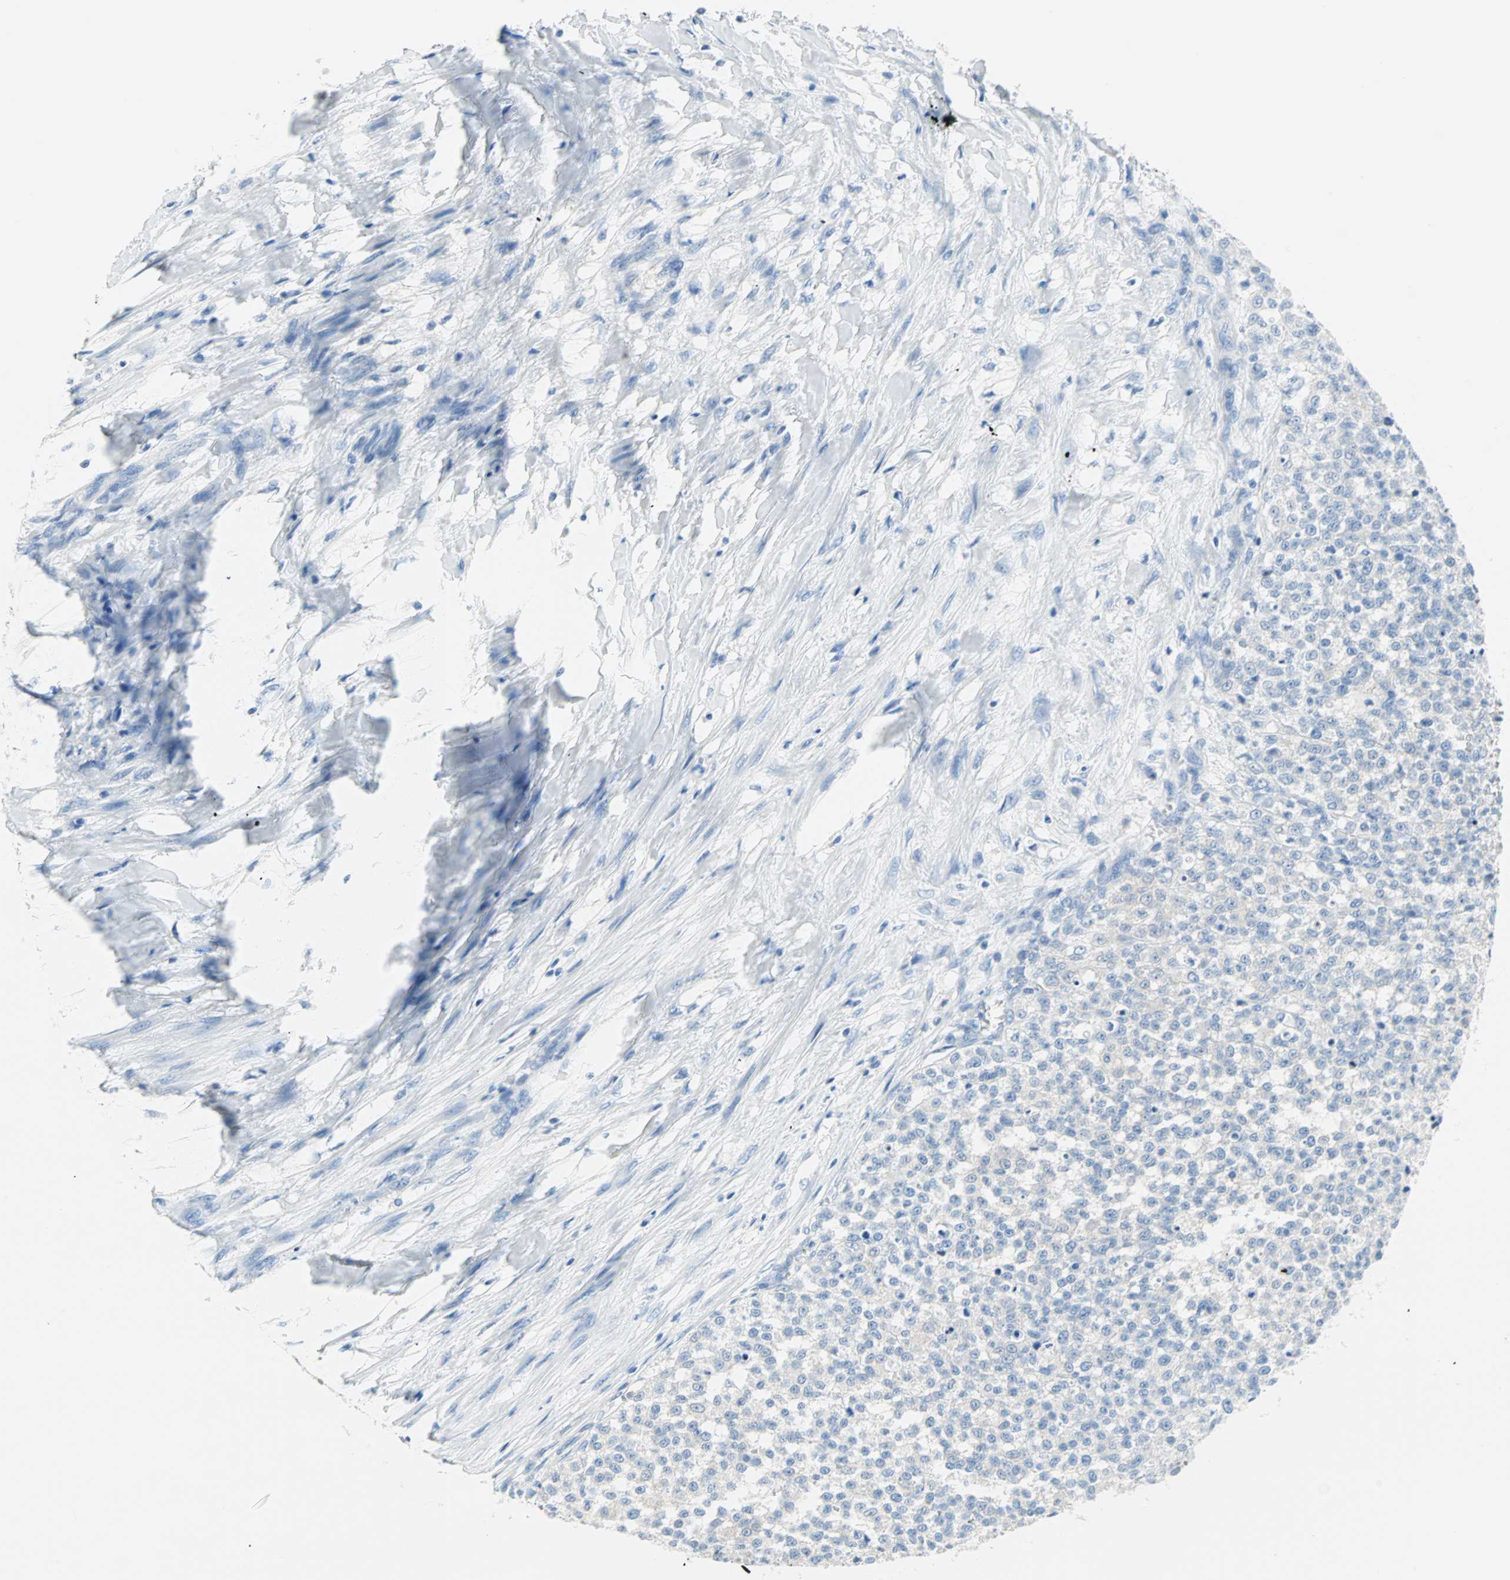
{"staining": {"intensity": "negative", "quantity": "none", "location": "none"}, "tissue": "testis cancer", "cell_type": "Tumor cells", "image_type": "cancer", "snomed": [{"axis": "morphology", "description": "Seminoma, NOS"}, {"axis": "topography", "description": "Testis"}], "caption": "This is a photomicrograph of IHC staining of seminoma (testis), which shows no positivity in tumor cells.", "gene": "MPI", "patient": {"sex": "male", "age": 59}}